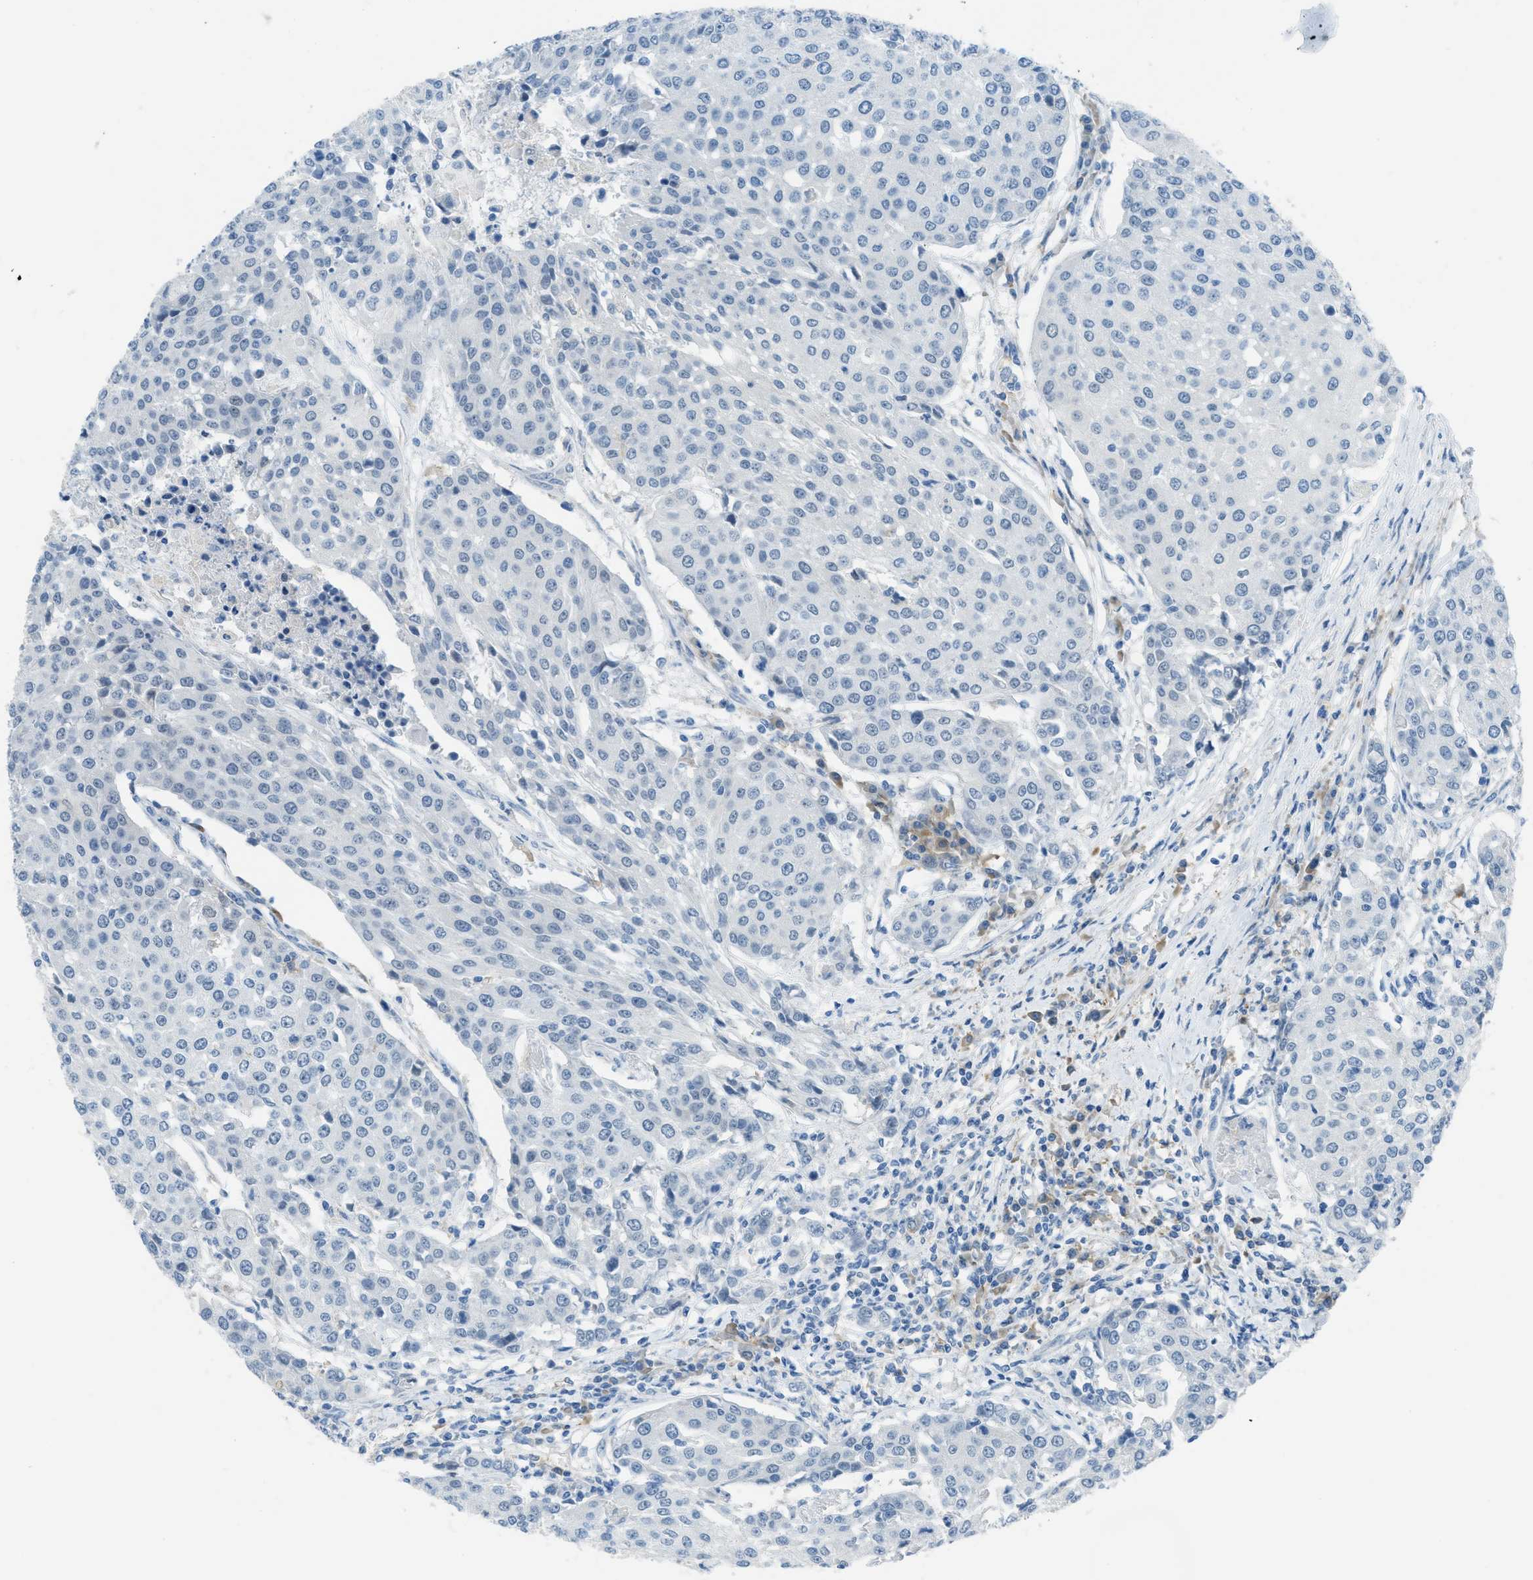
{"staining": {"intensity": "negative", "quantity": "none", "location": "none"}, "tissue": "urothelial cancer", "cell_type": "Tumor cells", "image_type": "cancer", "snomed": [{"axis": "morphology", "description": "Urothelial carcinoma, High grade"}, {"axis": "topography", "description": "Urinary bladder"}], "caption": "The IHC image has no significant expression in tumor cells of high-grade urothelial carcinoma tissue. (DAB immunohistochemistry with hematoxylin counter stain).", "gene": "KLHL8", "patient": {"sex": "female", "age": 85}}